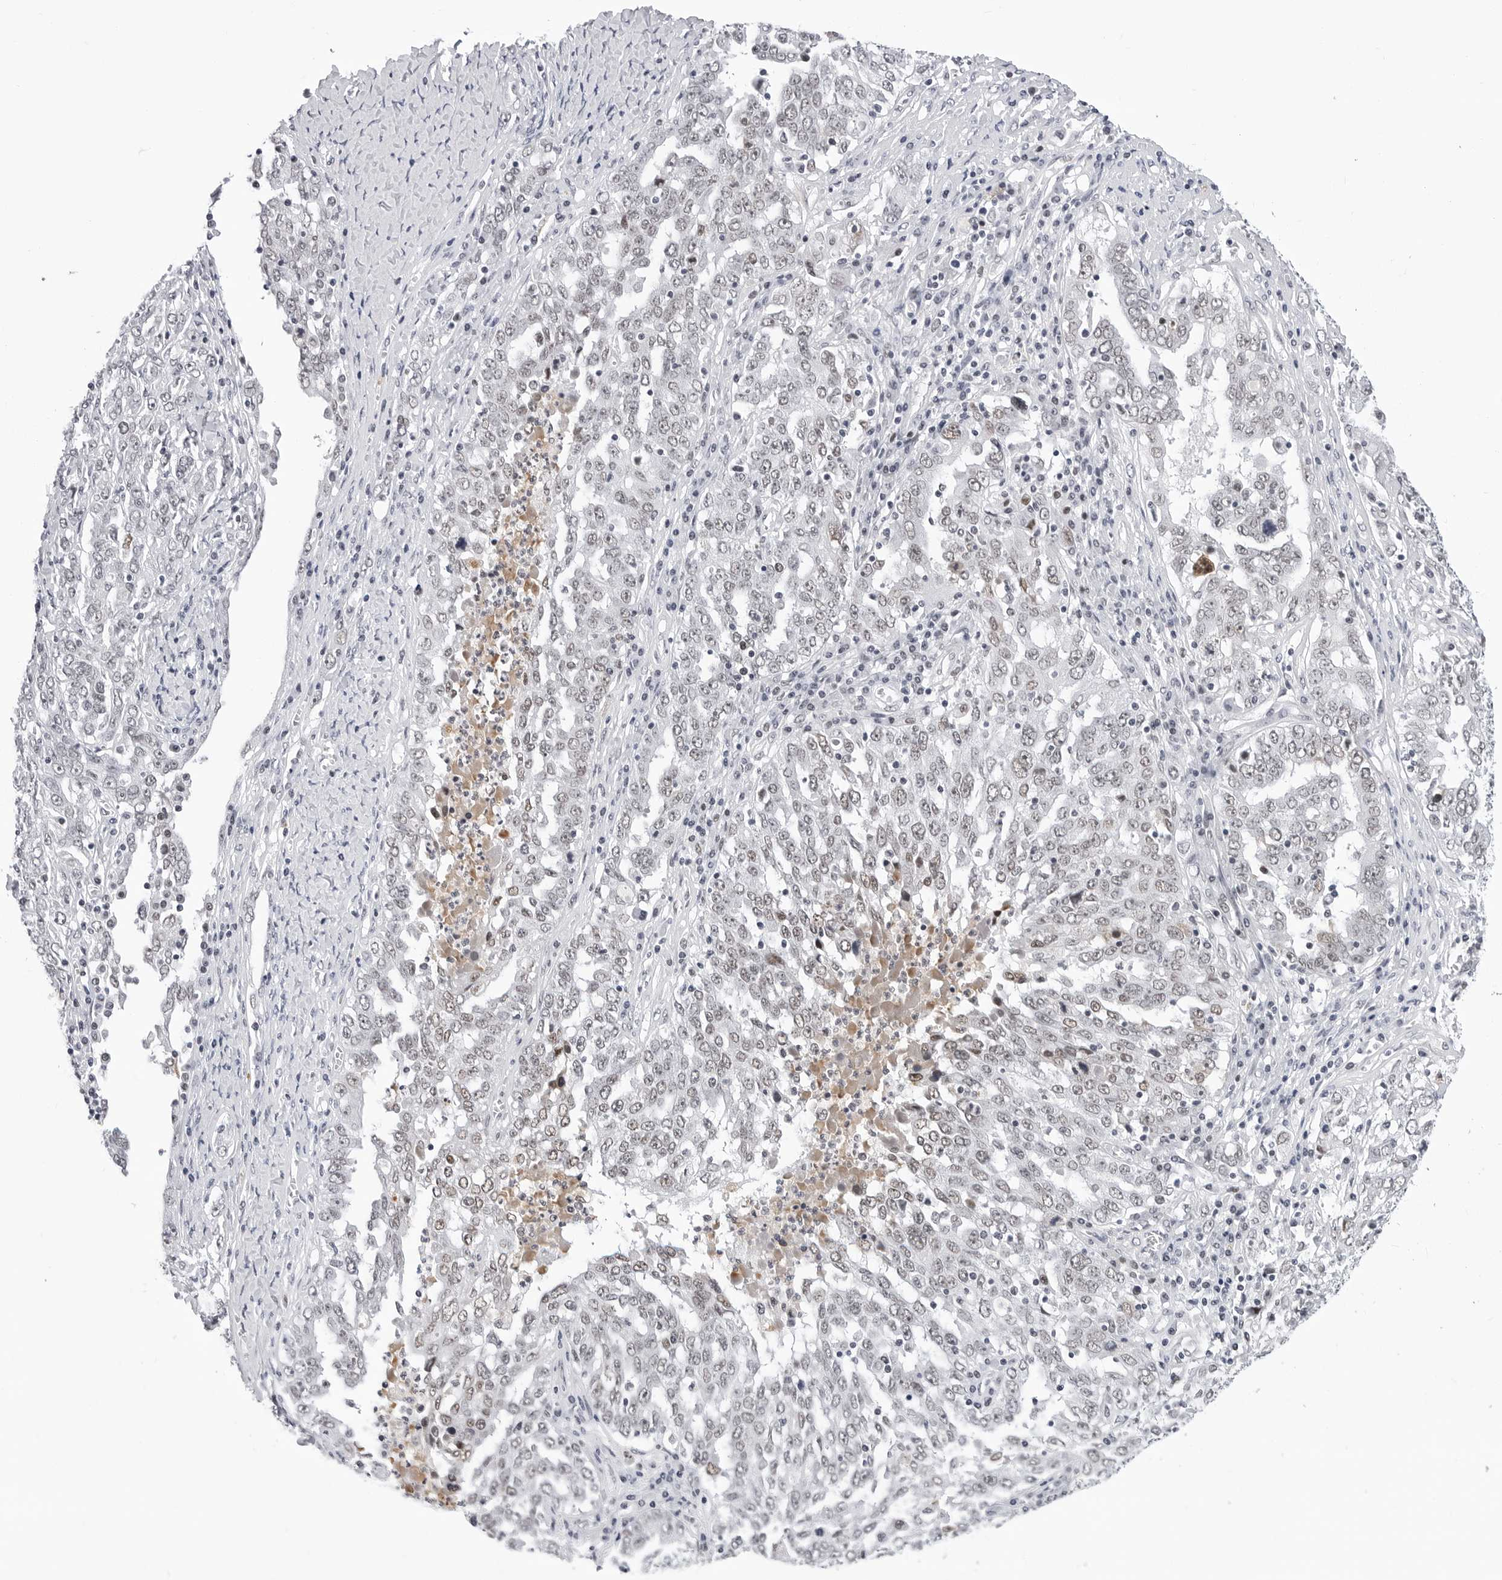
{"staining": {"intensity": "weak", "quantity": "25%-75%", "location": "nuclear"}, "tissue": "ovarian cancer", "cell_type": "Tumor cells", "image_type": "cancer", "snomed": [{"axis": "morphology", "description": "Carcinoma, endometroid"}, {"axis": "topography", "description": "Ovary"}], "caption": "Ovarian cancer (endometroid carcinoma) tissue exhibits weak nuclear expression in about 25%-75% of tumor cells", "gene": "SF3B4", "patient": {"sex": "female", "age": 62}}